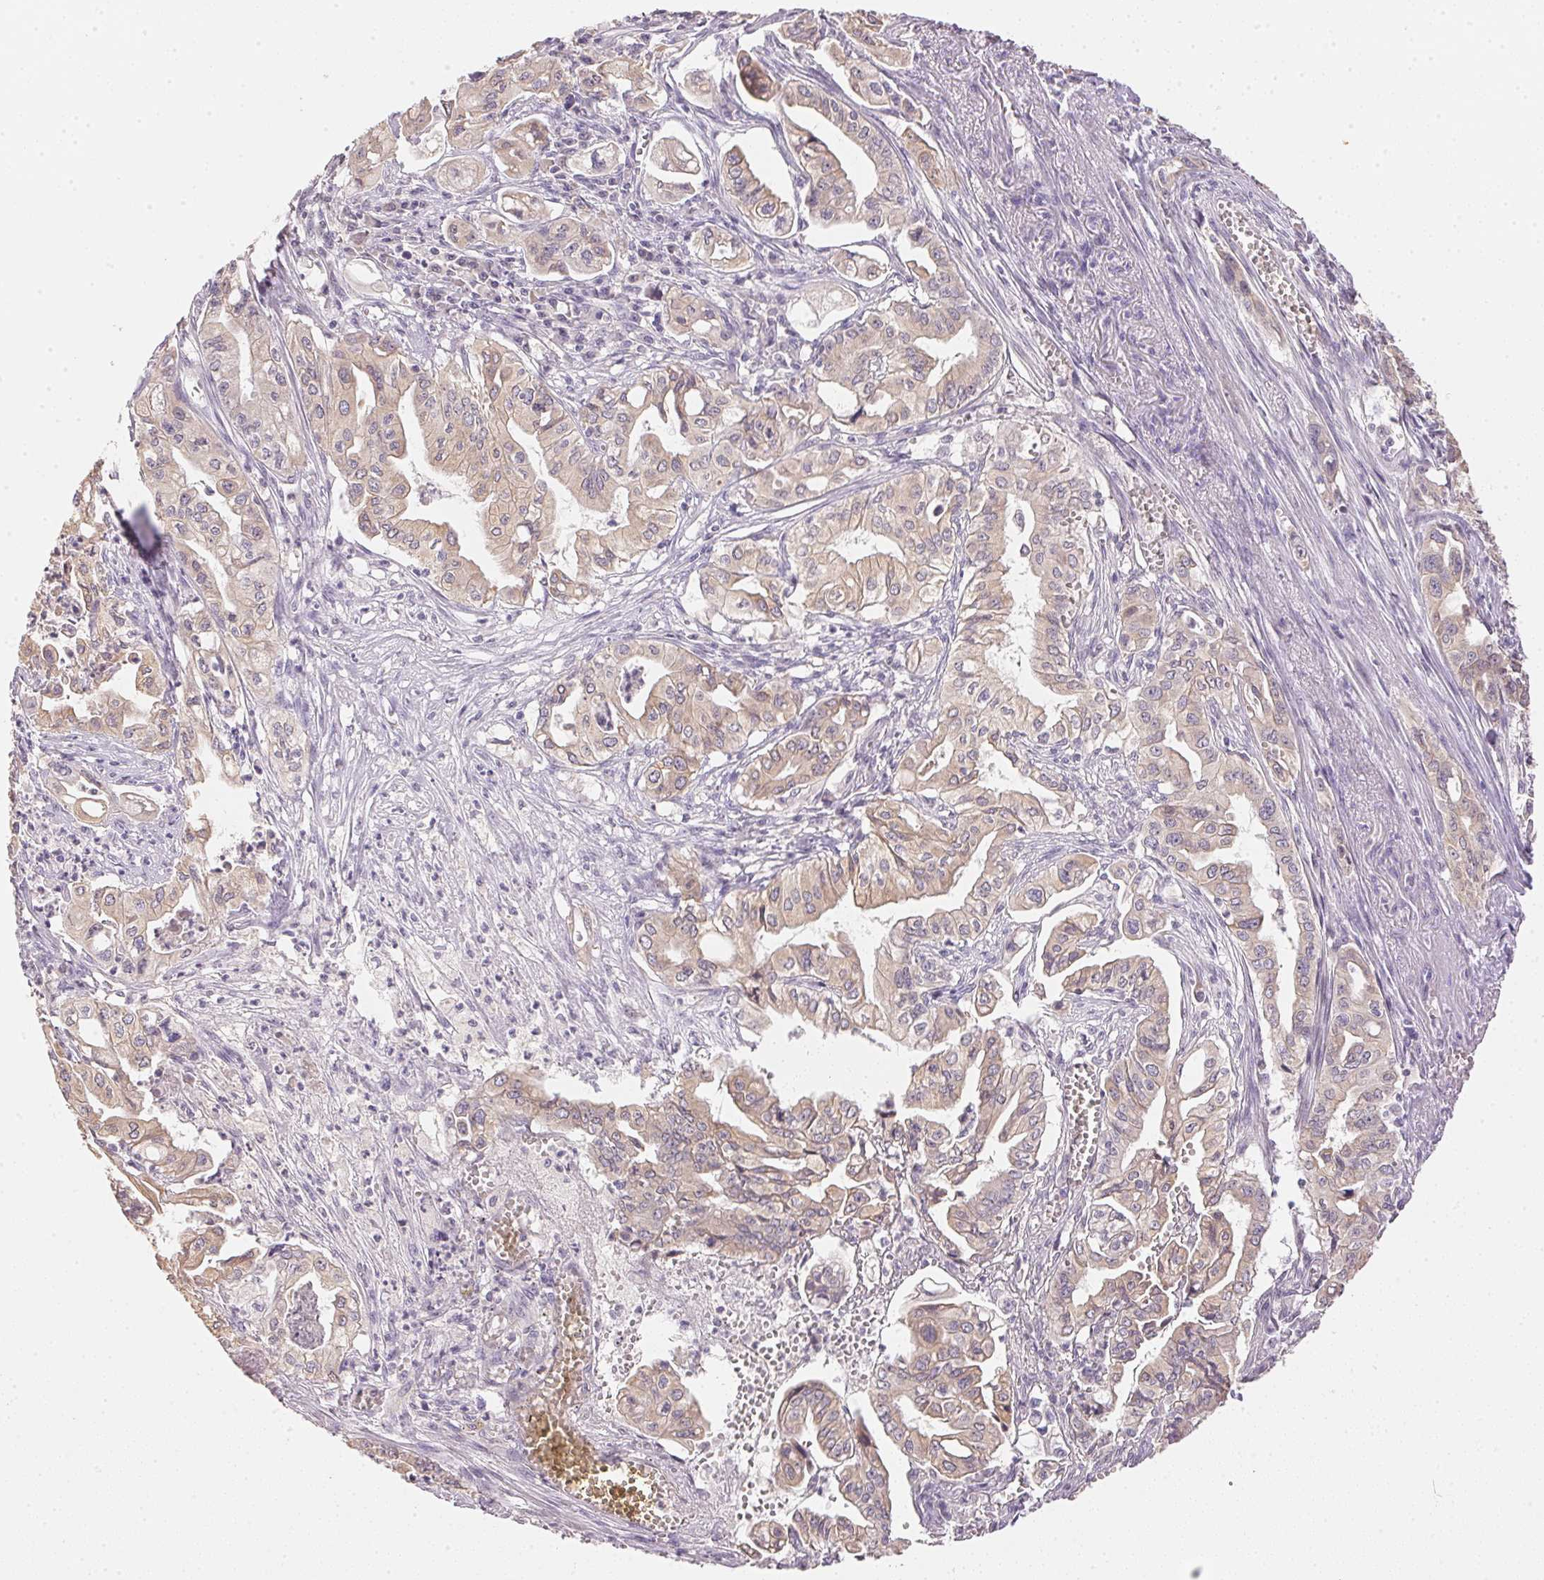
{"staining": {"intensity": "weak", "quantity": "25%-75%", "location": "cytoplasmic/membranous"}, "tissue": "pancreatic cancer", "cell_type": "Tumor cells", "image_type": "cancer", "snomed": [{"axis": "morphology", "description": "Adenocarcinoma, NOS"}, {"axis": "topography", "description": "Pancreas"}], "caption": "Weak cytoplasmic/membranous staining for a protein is present in about 25%-75% of tumor cells of adenocarcinoma (pancreatic) using IHC.", "gene": "DHCR24", "patient": {"sex": "male", "age": 68}}